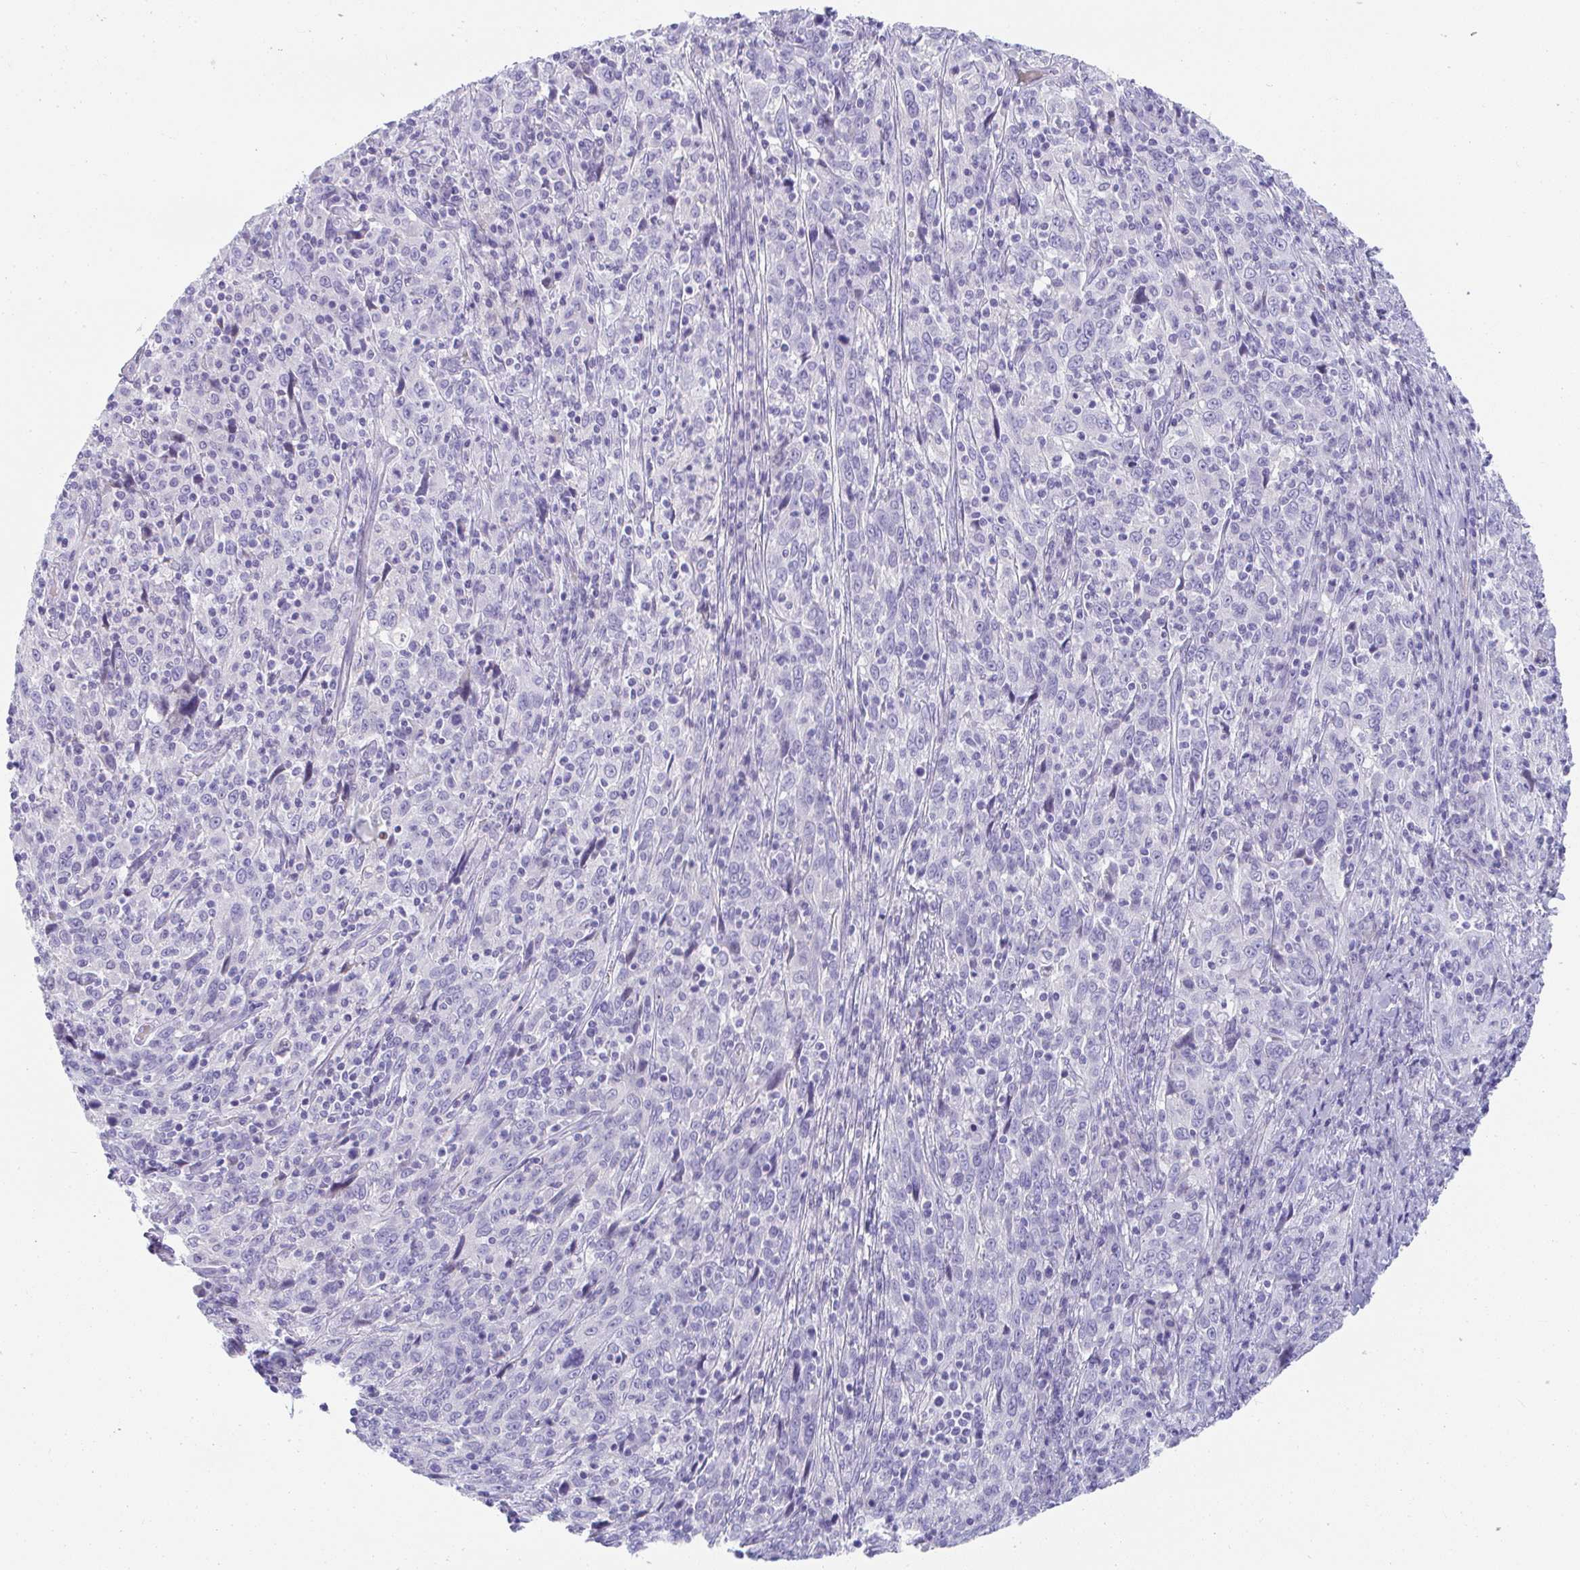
{"staining": {"intensity": "negative", "quantity": "none", "location": "none"}, "tissue": "cervical cancer", "cell_type": "Tumor cells", "image_type": "cancer", "snomed": [{"axis": "morphology", "description": "Squamous cell carcinoma, NOS"}, {"axis": "topography", "description": "Cervix"}], "caption": "Immunohistochemical staining of cervical cancer displays no significant expression in tumor cells.", "gene": "TTC30B", "patient": {"sex": "female", "age": 46}}